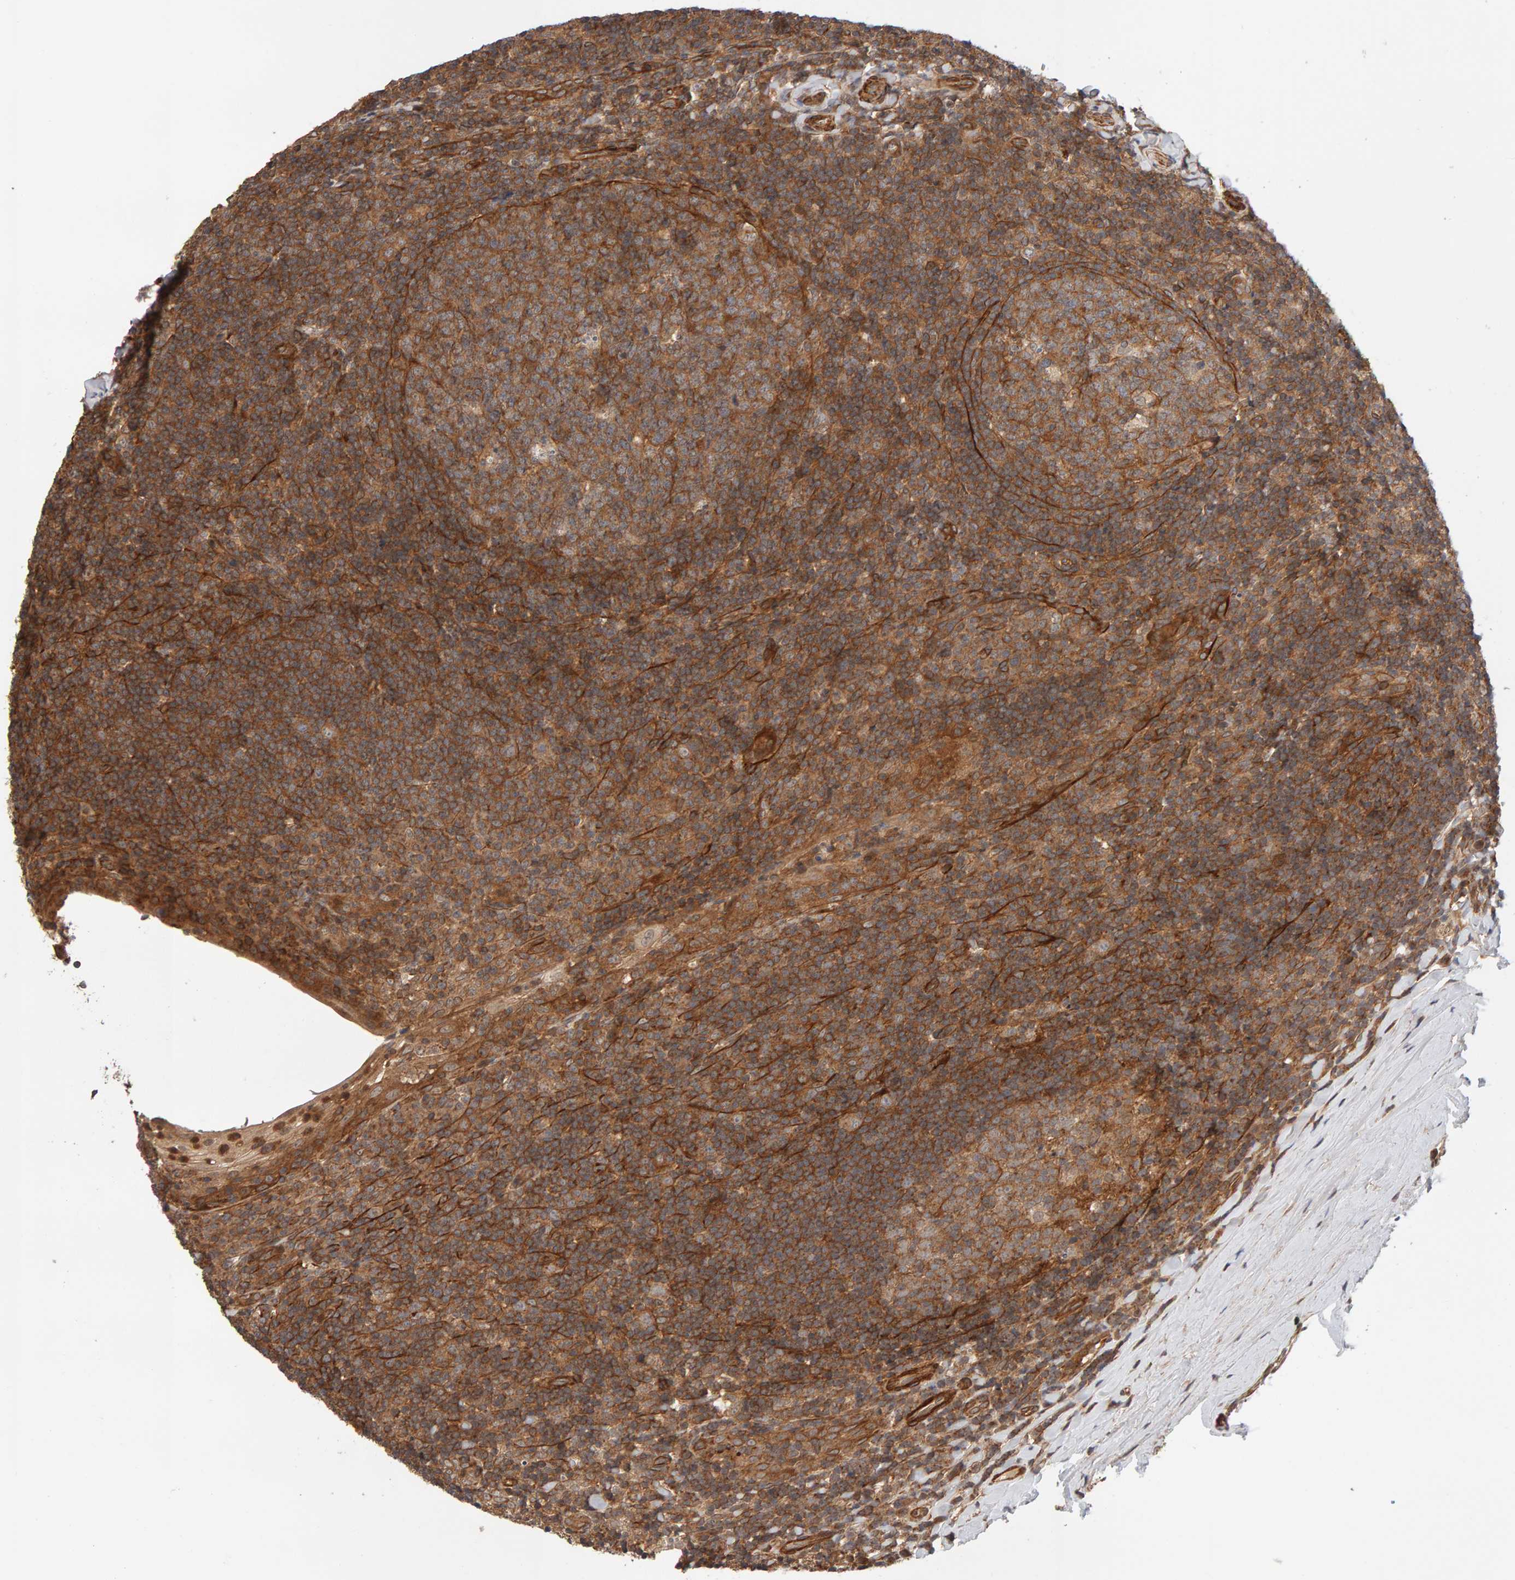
{"staining": {"intensity": "moderate", "quantity": ">75%", "location": "cytoplasmic/membranous"}, "tissue": "tonsil", "cell_type": "Germinal center cells", "image_type": "normal", "snomed": [{"axis": "morphology", "description": "Normal tissue, NOS"}, {"axis": "topography", "description": "Tonsil"}], "caption": "A brown stain highlights moderate cytoplasmic/membranous positivity of a protein in germinal center cells of unremarkable human tonsil. The staining was performed using DAB (3,3'-diaminobenzidine), with brown indicating positive protein expression. Nuclei are stained blue with hematoxylin.", "gene": "SYNRG", "patient": {"sex": "male", "age": 37}}